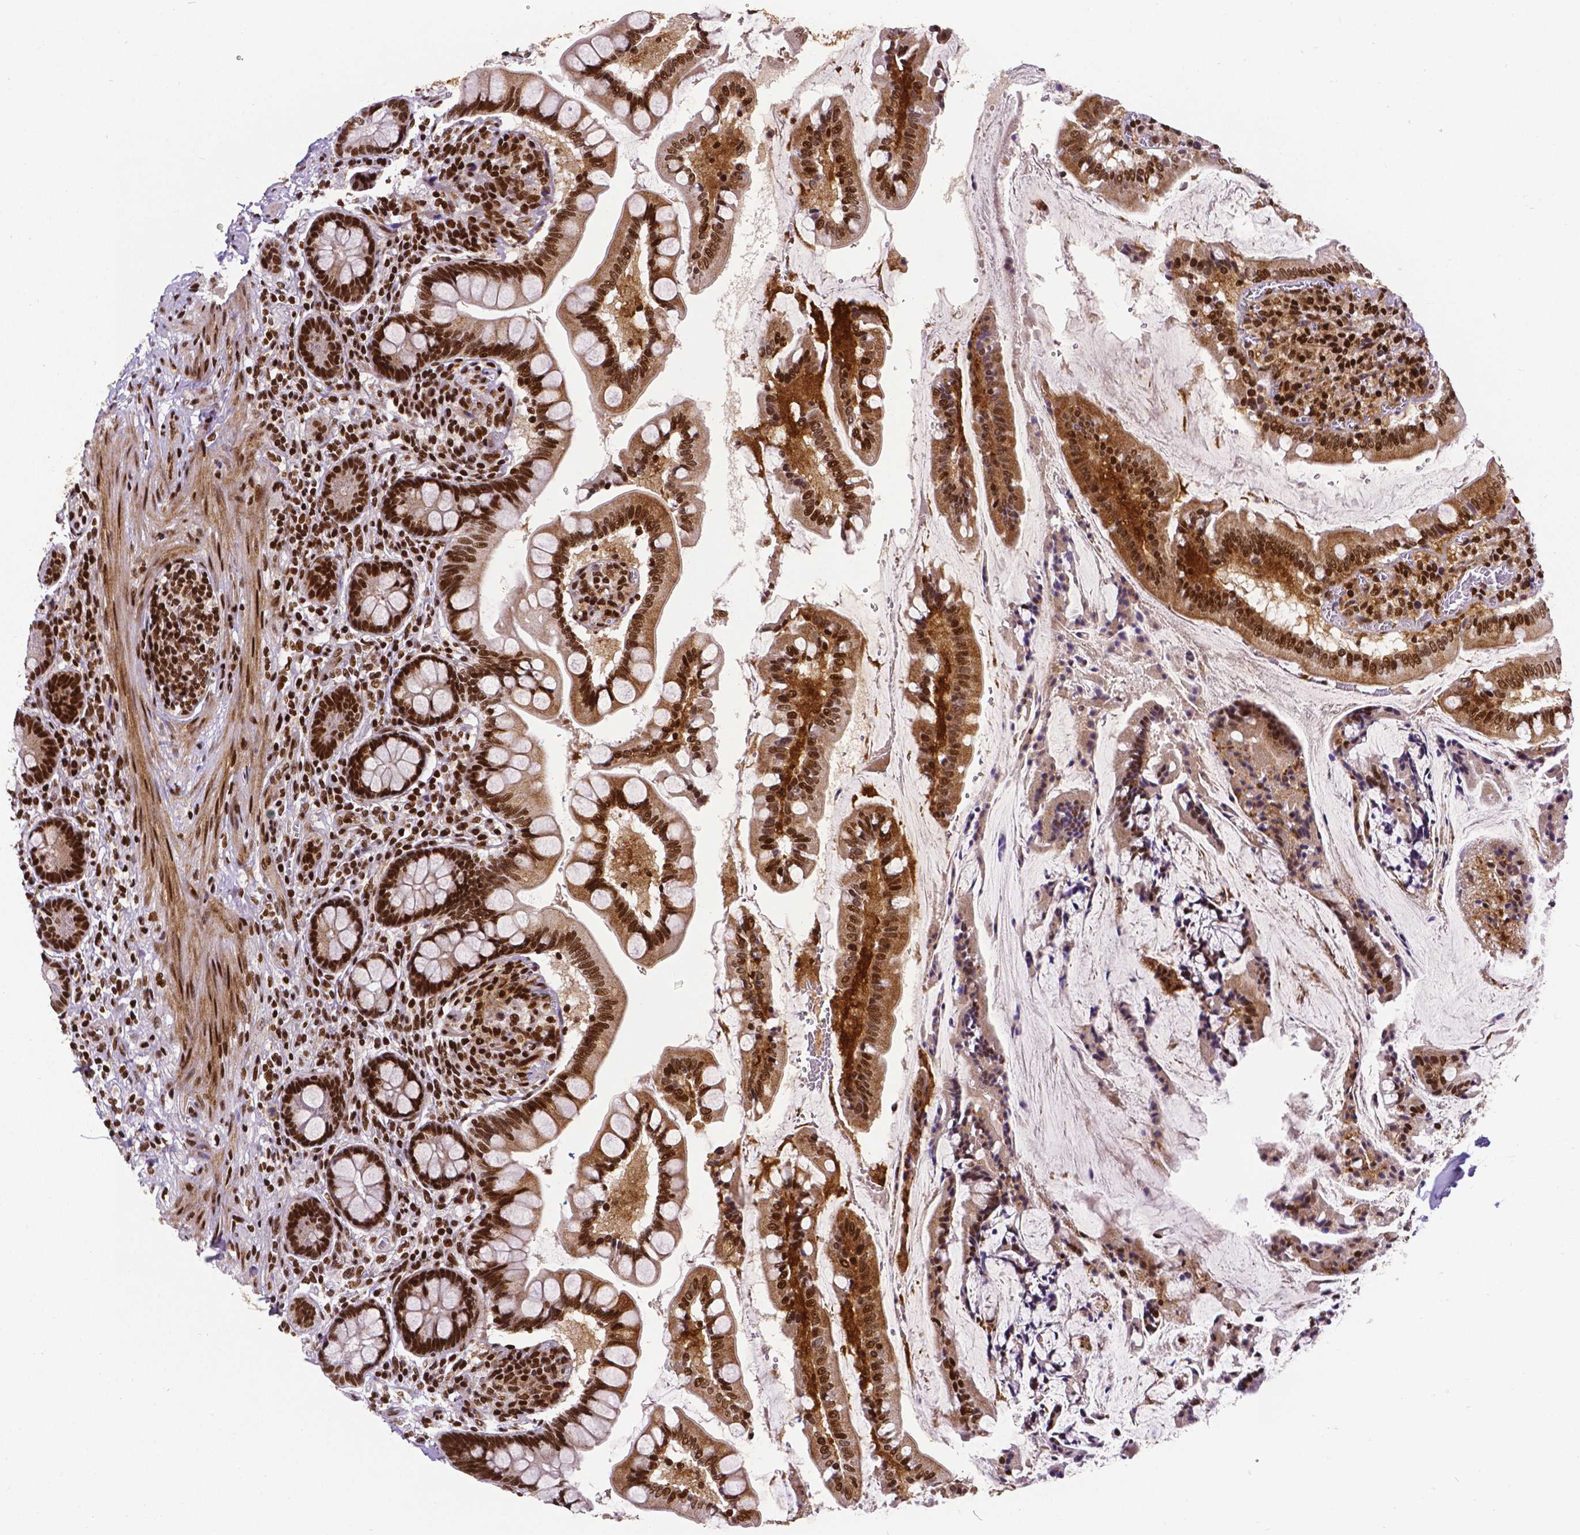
{"staining": {"intensity": "strong", "quantity": ">75%", "location": "cytoplasmic/membranous,nuclear"}, "tissue": "small intestine", "cell_type": "Glandular cells", "image_type": "normal", "snomed": [{"axis": "morphology", "description": "Normal tissue, NOS"}, {"axis": "topography", "description": "Small intestine"}], "caption": "An image of small intestine stained for a protein exhibits strong cytoplasmic/membranous,nuclear brown staining in glandular cells. (DAB (3,3'-diaminobenzidine) IHC with brightfield microscopy, high magnification).", "gene": "CTCF", "patient": {"sex": "female", "age": 56}}